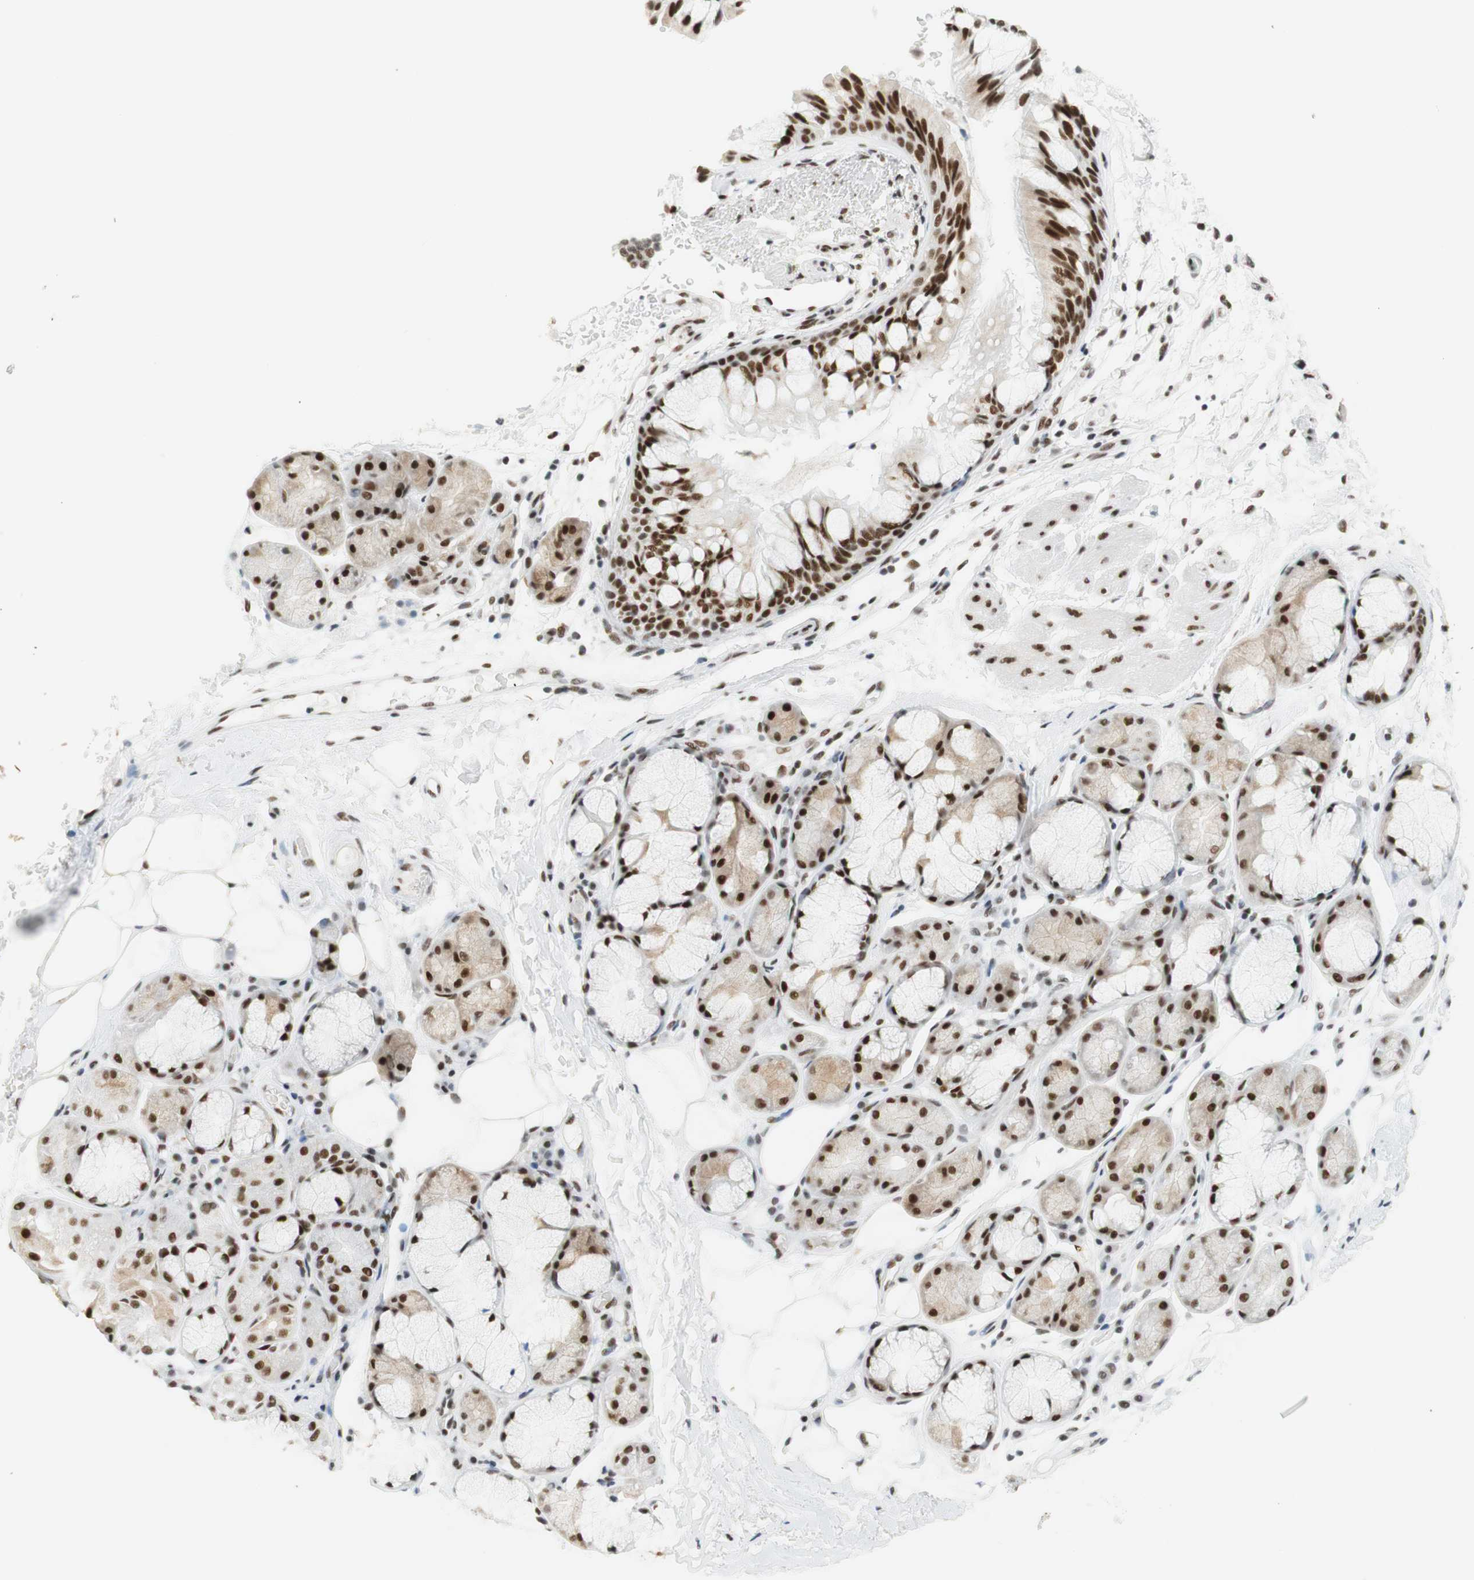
{"staining": {"intensity": "moderate", "quantity": ">75%", "location": "nuclear"}, "tissue": "bronchus", "cell_type": "Respiratory epithelial cells", "image_type": "normal", "snomed": [{"axis": "morphology", "description": "Normal tissue, NOS"}, {"axis": "topography", "description": "Bronchus"}], "caption": "An immunohistochemistry (IHC) photomicrograph of unremarkable tissue is shown. Protein staining in brown highlights moderate nuclear positivity in bronchus within respiratory epithelial cells.", "gene": "RNF20", "patient": {"sex": "male", "age": 66}}